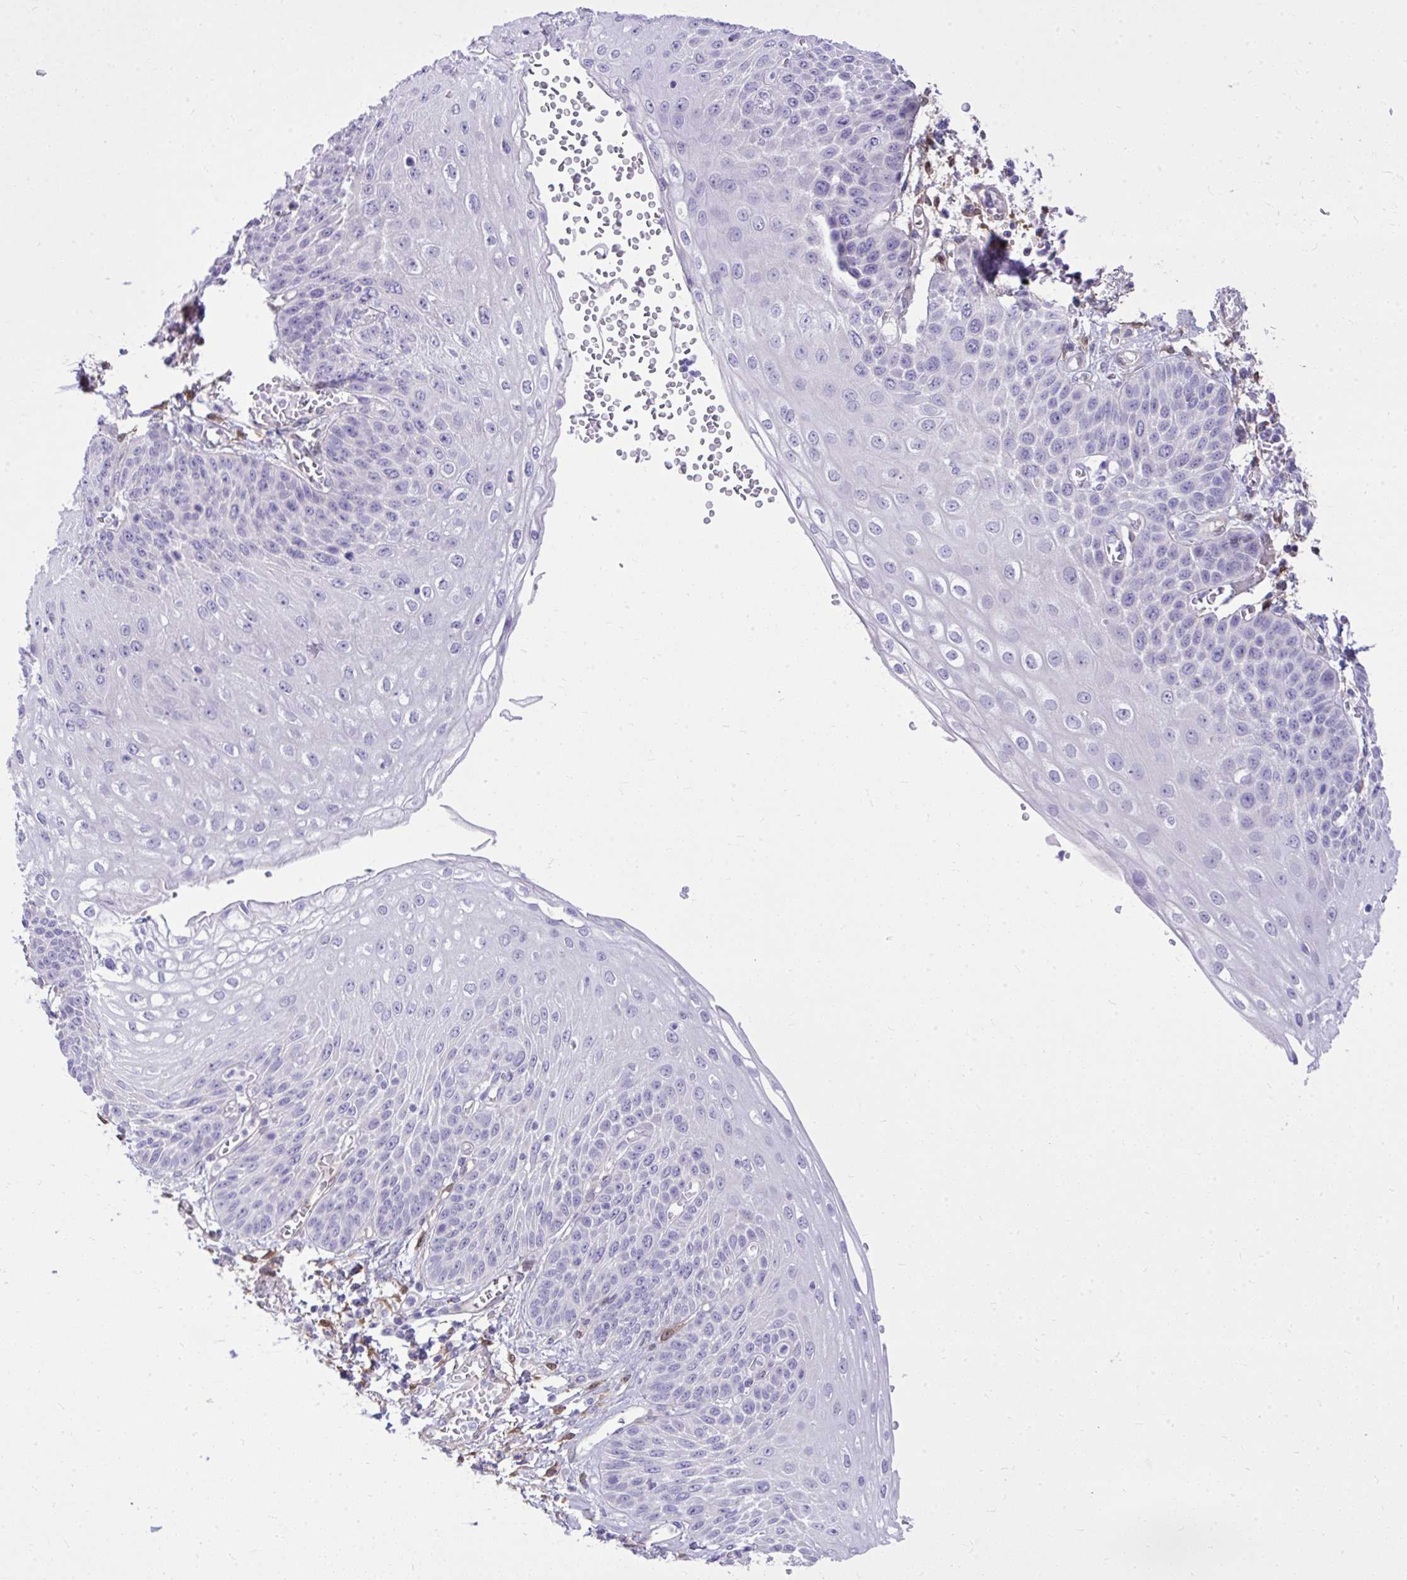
{"staining": {"intensity": "negative", "quantity": "none", "location": "none"}, "tissue": "esophagus", "cell_type": "Squamous epithelial cells", "image_type": "normal", "snomed": [{"axis": "morphology", "description": "Normal tissue, NOS"}, {"axis": "morphology", "description": "Adenocarcinoma, NOS"}, {"axis": "topography", "description": "Esophagus"}], "caption": "A high-resolution micrograph shows IHC staining of normal esophagus, which demonstrates no significant positivity in squamous epithelial cells.", "gene": "NNMT", "patient": {"sex": "male", "age": 81}}